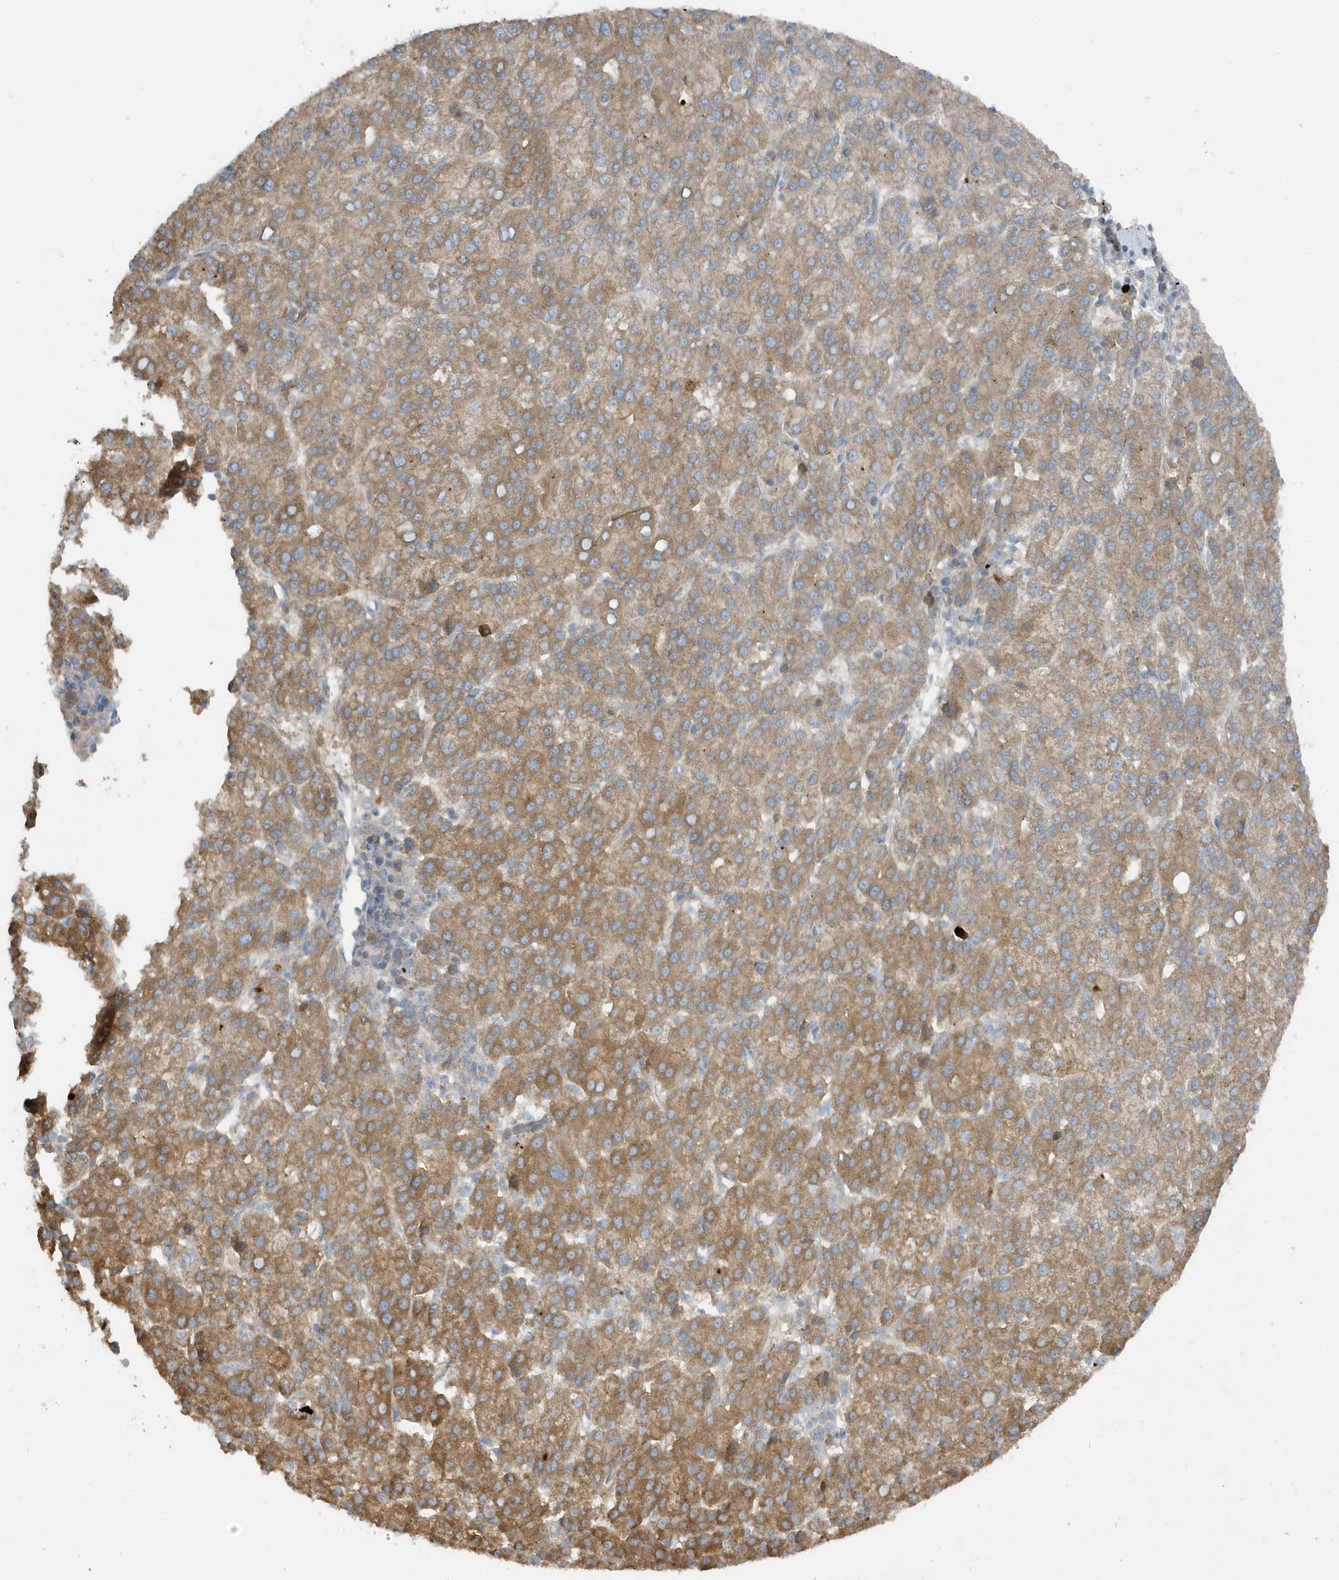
{"staining": {"intensity": "moderate", "quantity": ">75%", "location": "cytoplasmic/membranous"}, "tissue": "liver cancer", "cell_type": "Tumor cells", "image_type": "cancer", "snomed": [{"axis": "morphology", "description": "Carcinoma, Hepatocellular, NOS"}, {"axis": "topography", "description": "Liver"}], "caption": "A photomicrograph of liver cancer stained for a protein exhibits moderate cytoplasmic/membranous brown staining in tumor cells. The protein is stained brown, and the nuclei are stained in blue (DAB (3,3'-diaminobenzidine) IHC with brightfield microscopy, high magnification).", "gene": "SLC38A2", "patient": {"sex": "female", "age": 58}}